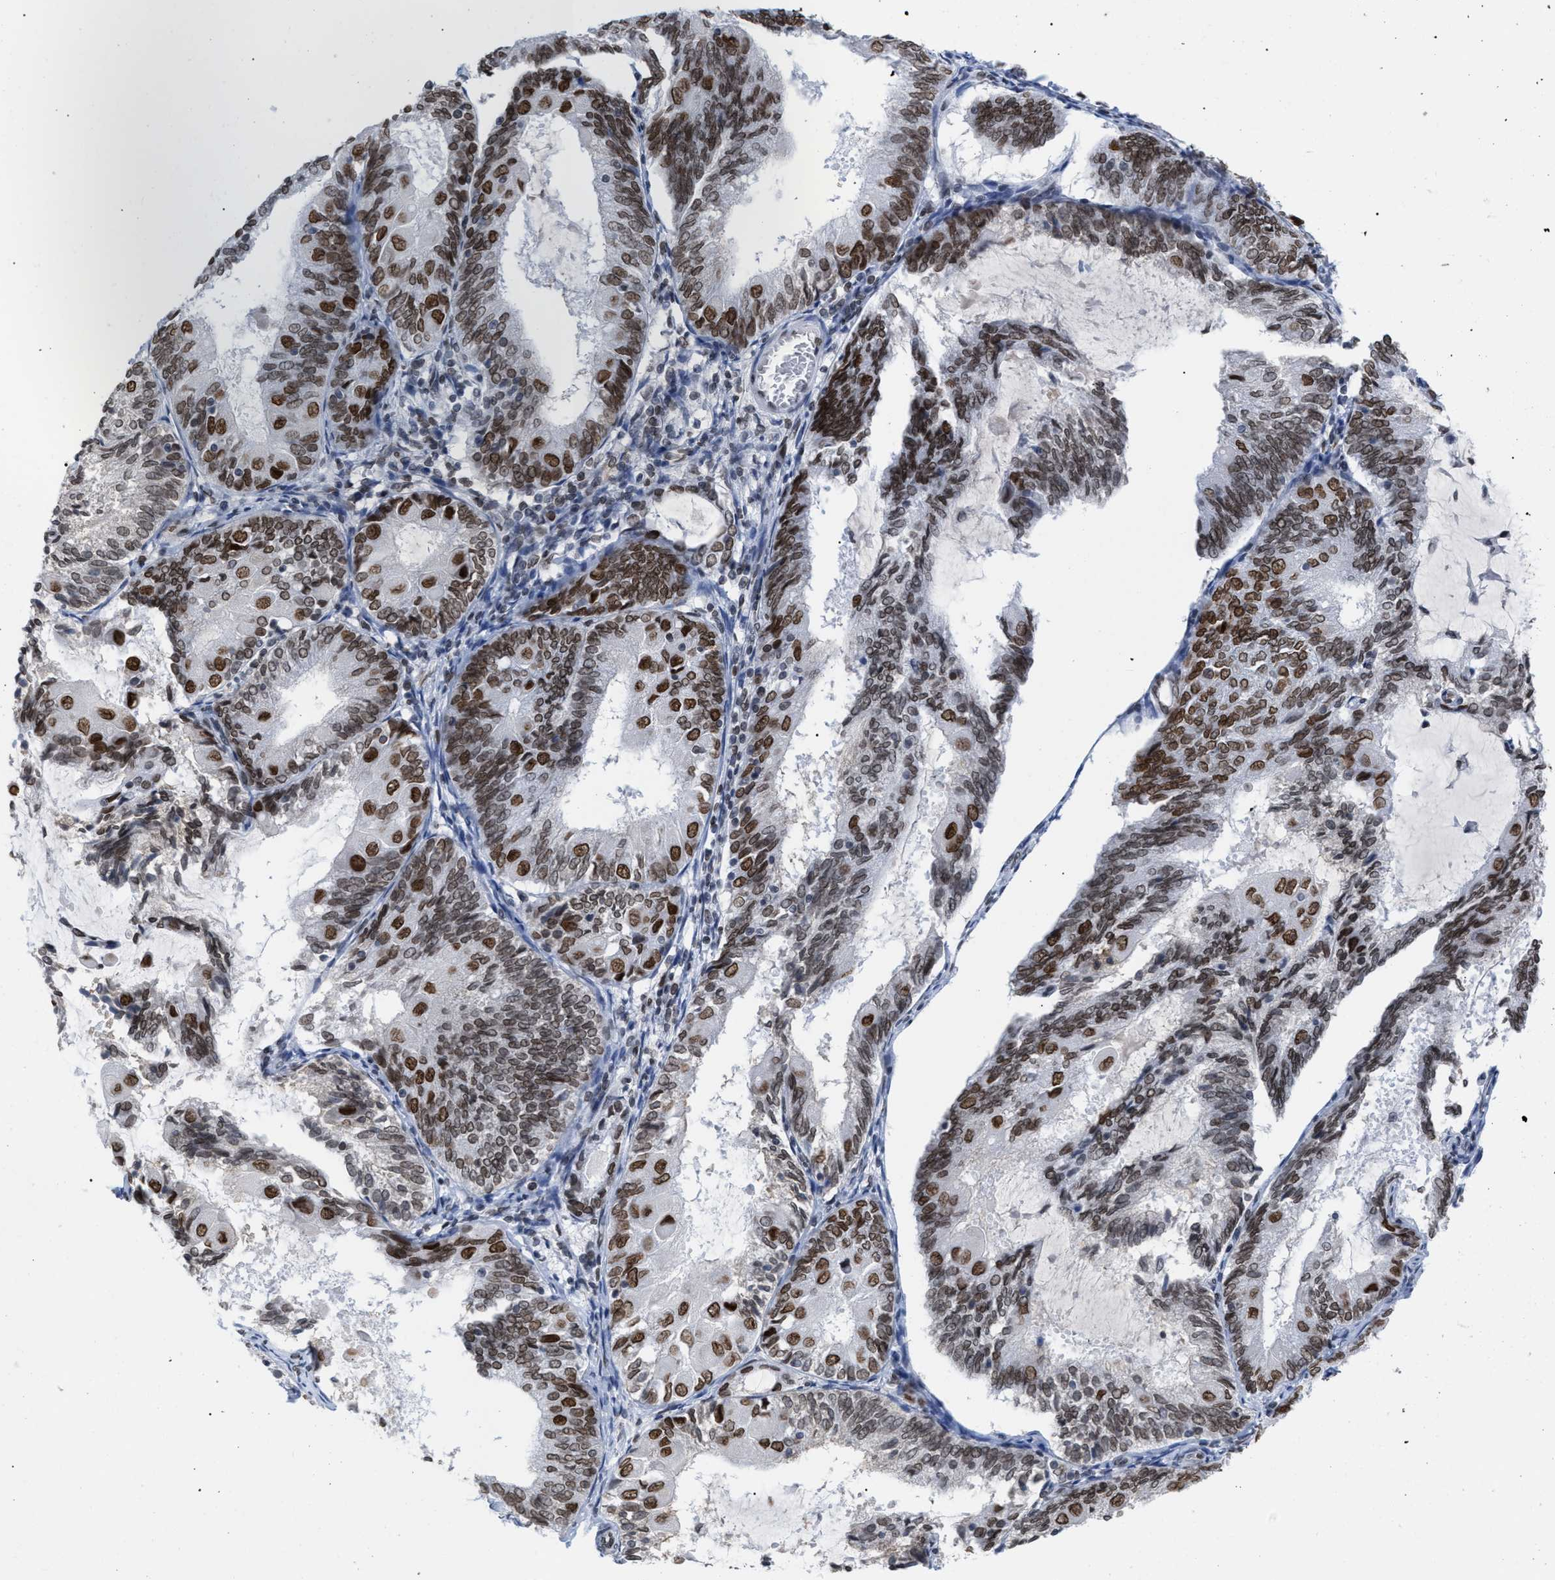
{"staining": {"intensity": "strong", "quantity": ">75%", "location": "cytoplasmic/membranous,nuclear"}, "tissue": "endometrial cancer", "cell_type": "Tumor cells", "image_type": "cancer", "snomed": [{"axis": "morphology", "description": "Adenocarcinoma, NOS"}, {"axis": "topography", "description": "Endometrium"}], "caption": "Human endometrial cancer (adenocarcinoma) stained for a protein (brown) demonstrates strong cytoplasmic/membranous and nuclear positive staining in approximately >75% of tumor cells.", "gene": "TPR", "patient": {"sex": "female", "age": 81}}